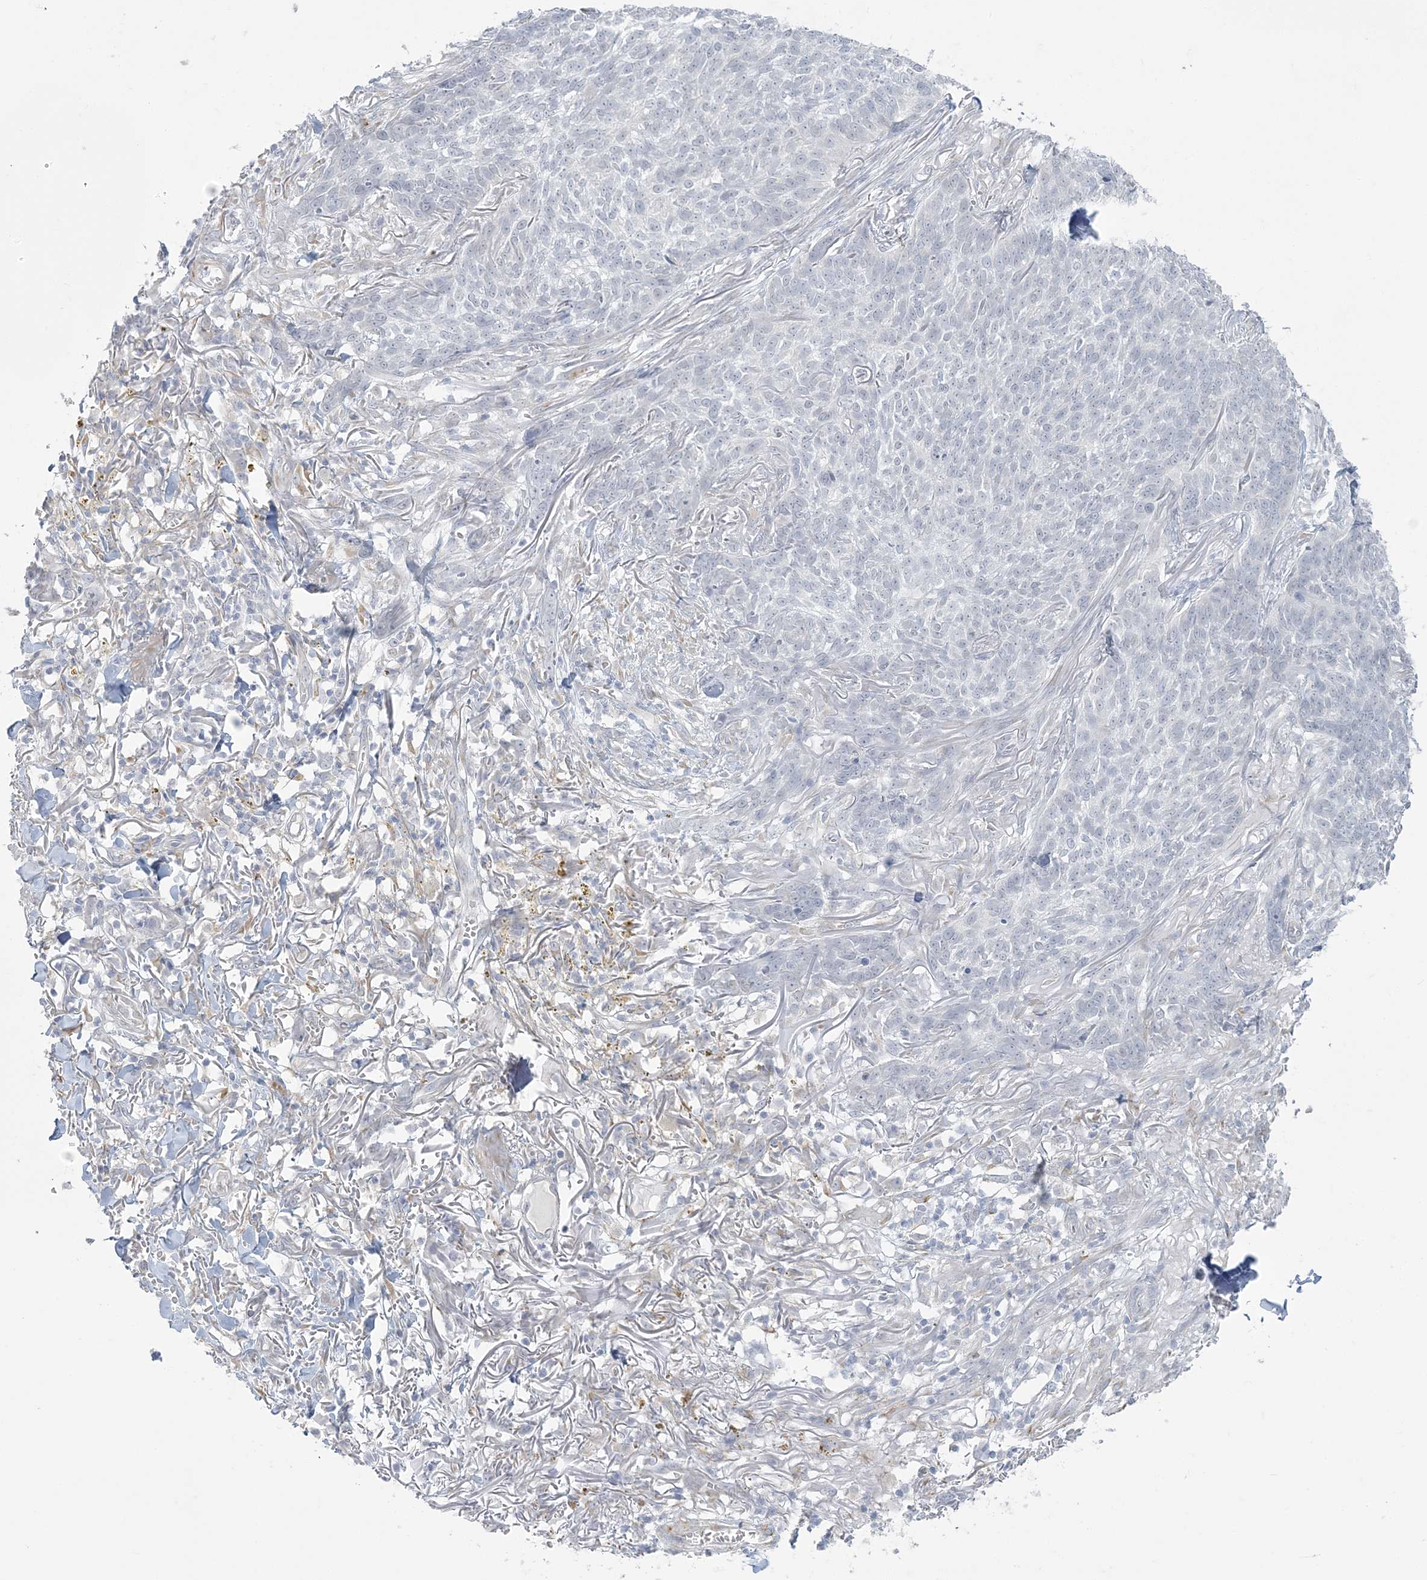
{"staining": {"intensity": "negative", "quantity": "none", "location": "none"}, "tissue": "skin cancer", "cell_type": "Tumor cells", "image_type": "cancer", "snomed": [{"axis": "morphology", "description": "Basal cell carcinoma"}, {"axis": "topography", "description": "Skin"}], "caption": "Immunohistochemistry (IHC) of human basal cell carcinoma (skin) reveals no positivity in tumor cells.", "gene": "ZC3H6", "patient": {"sex": "male", "age": 85}}